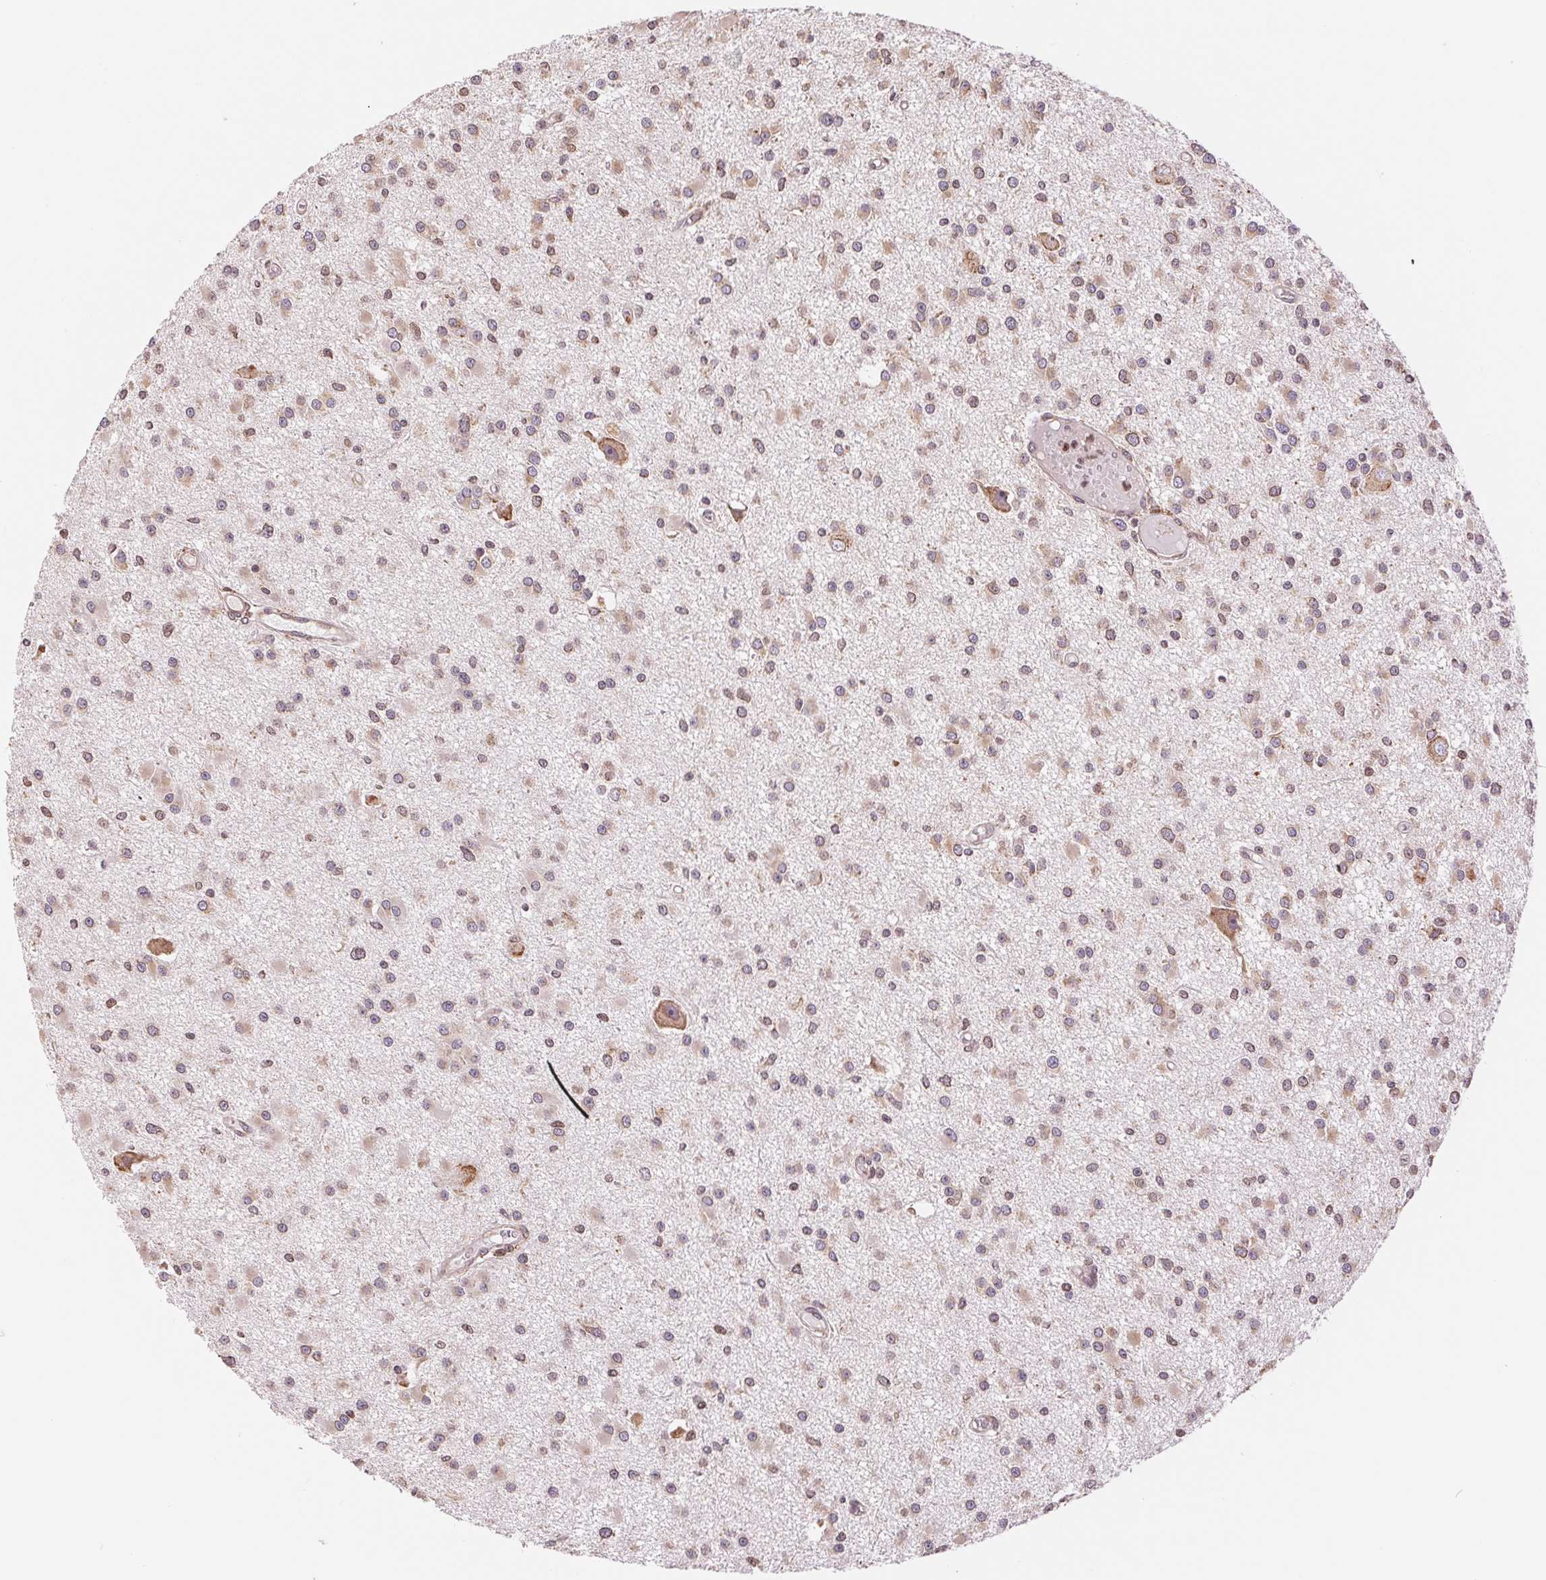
{"staining": {"intensity": "weak", "quantity": ">75%", "location": "cytoplasmic/membranous"}, "tissue": "glioma", "cell_type": "Tumor cells", "image_type": "cancer", "snomed": [{"axis": "morphology", "description": "Glioma, malignant, High grade"}, {"axis": "topography", "description": "Brain"}], "caption": "There is low levels of weak cytoplasmic/membranous staining in tumor cells of glioma, as demonstrated by immunohistochemical staining (brown color).", "gene": "RPN1", "patient": {"sex": "male", "age": 54}}